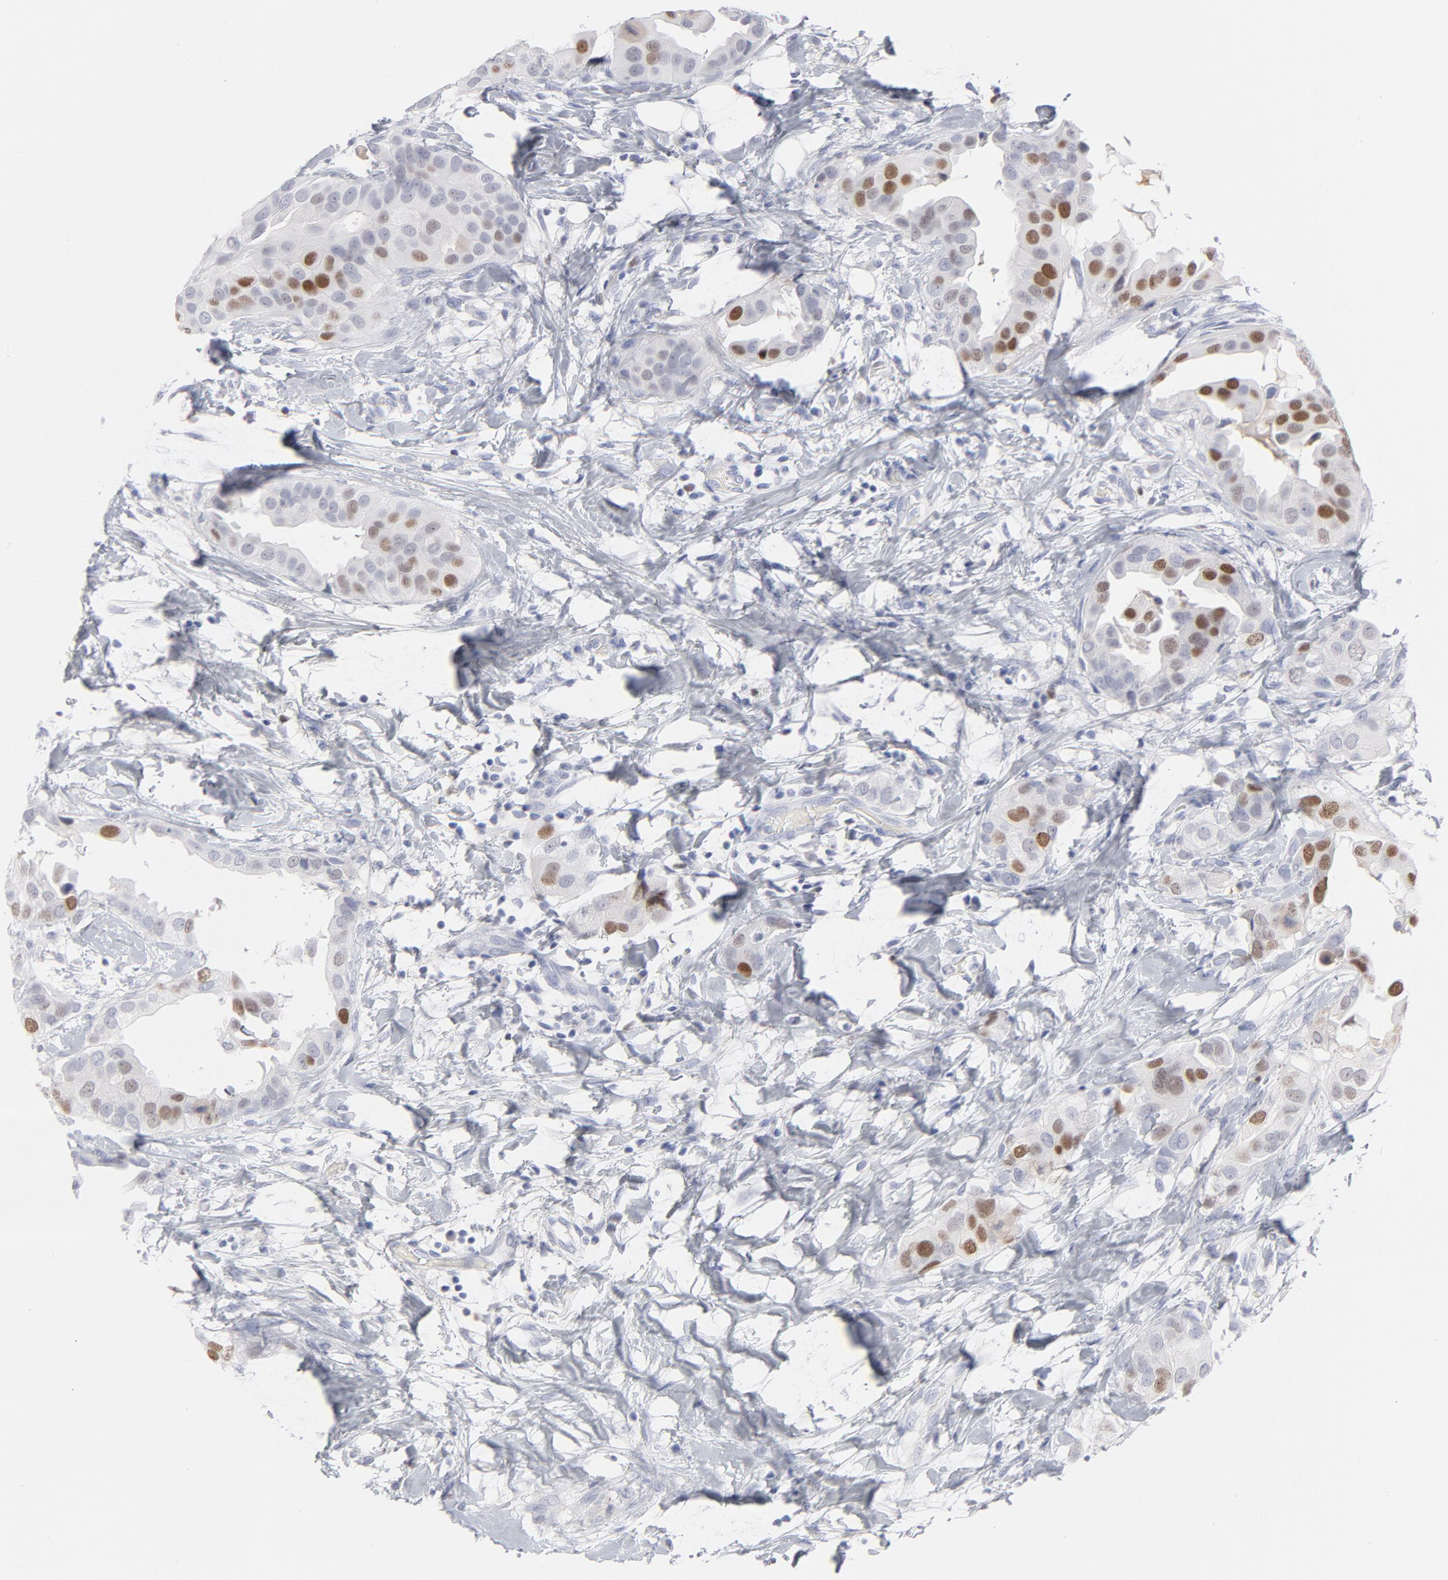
{"staining": {"intensity": "strong", "quantity": "25%-75%", "location": "nuclear"}, "tissue": "breast cancer", "cell_type": "Tumor cells", "image_type": "cancer", "snomed": [{"axis": "morphology", "description": "Duct carcinoma"}, {"axis": "topography", "description": "Breast"}], "caption": "Protein staining by immunohistochemistry (IHC) reveals strong nuclear positivity in about 25%-75% of tumor cells in infiltrating ductal carcinoma (breast).", "gene": "MCM7", "patient": {"sex": "female", "age": 40}}